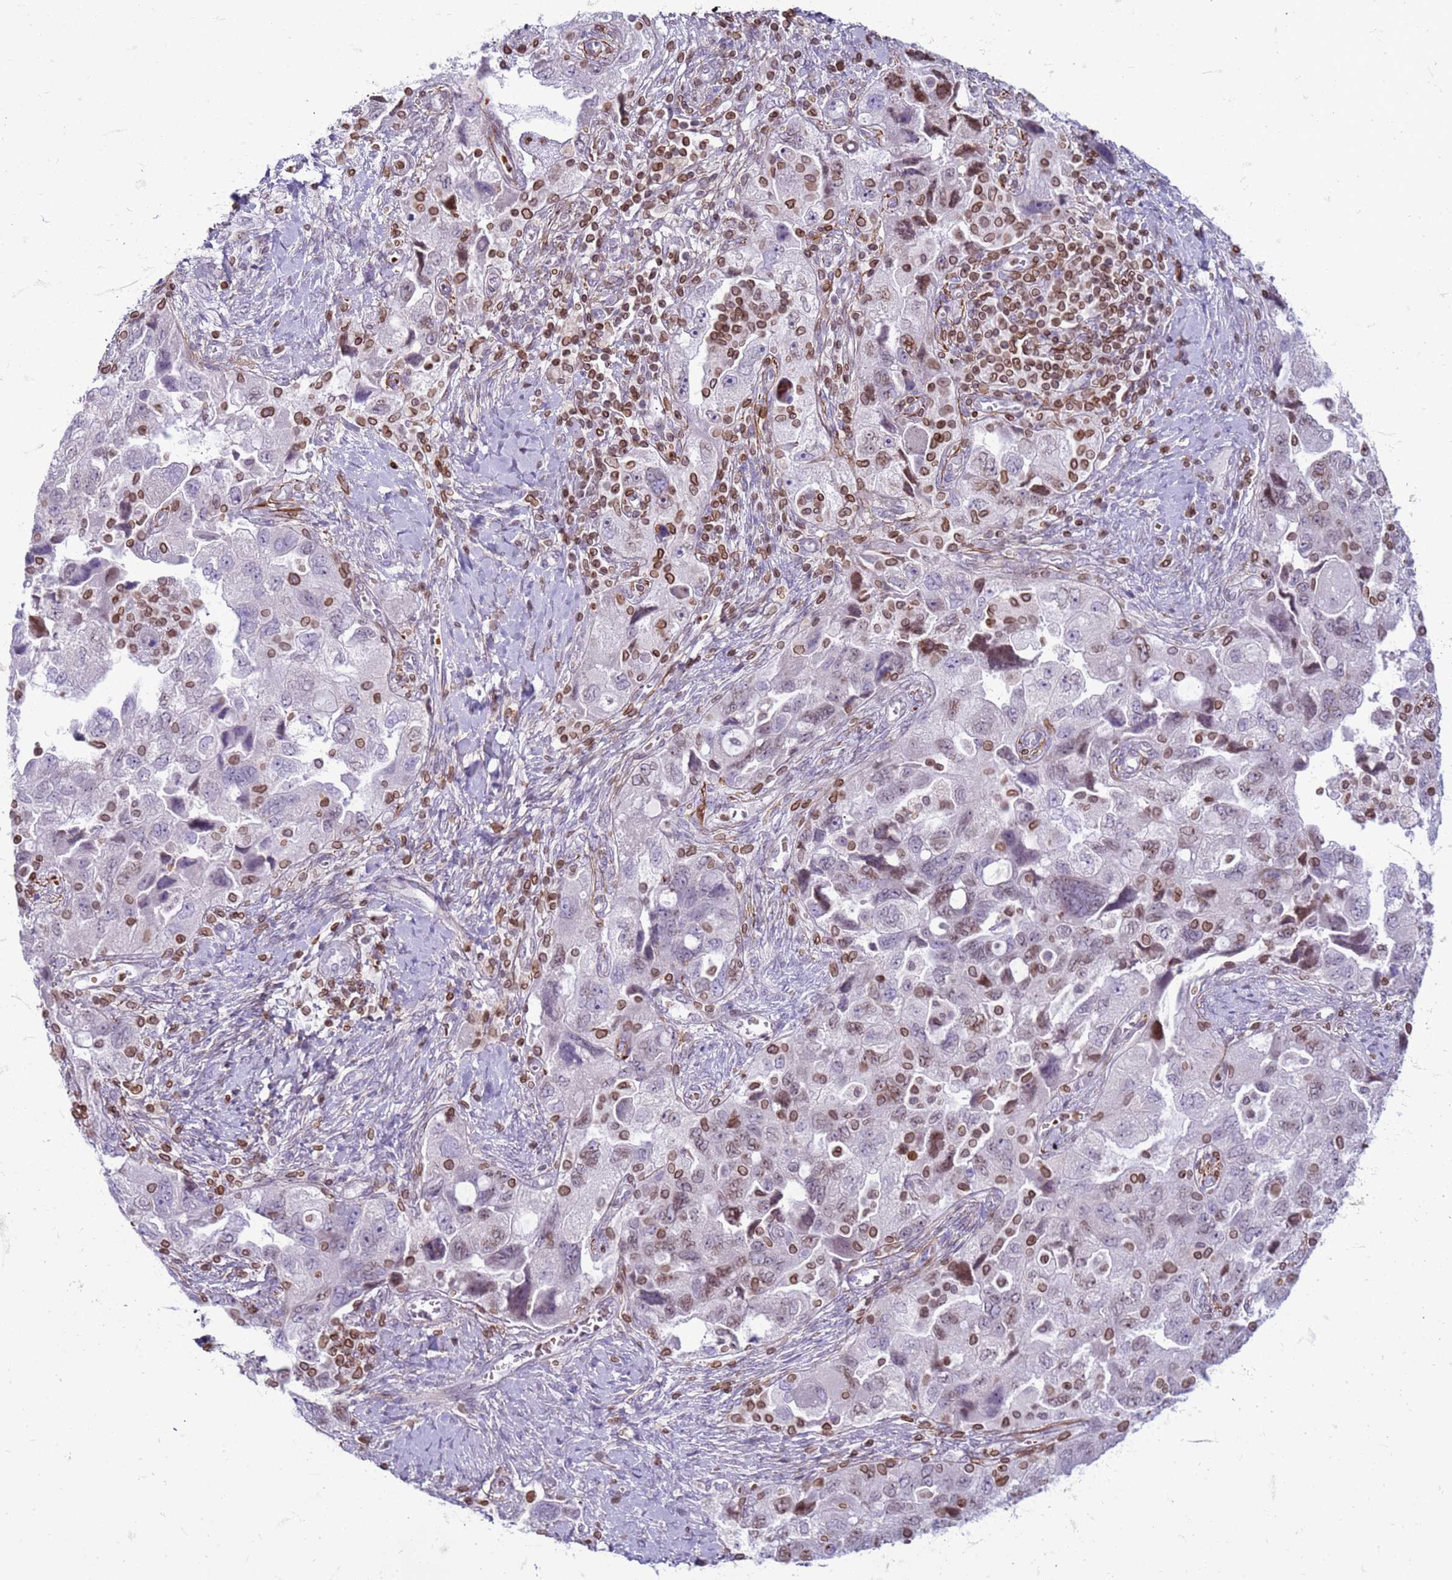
{"staining": {"intensity": "moderate", "quantity": "<25%", "location": "nuclear"}, "tissue": "ovarian cancer", "cell_type": "Tumor cells", "image_type": "cancer", "snomed": [{"axis": "morphology", "description": "Carcinoma, NOS"}, {"axis": "morphology", "description": "Cystadenocarcinoma, serous, NOS"}, {"axis": "topography", "description": "Ovary"}], "caption": "Immunohistochemistry (IHC) (DAB (3,3'-diaminobenzidine)) staining of human ovarian cancer (carcinoma) exhibits moderate nuclear protein expression in about <25% of tumor cells. (Stains: DAB in brown, nuclei in blue, Microscopy: brightfield microscopy at high magnification).", "gene": "METTL25B", "patient": {"sex": "female", "age": 69}}